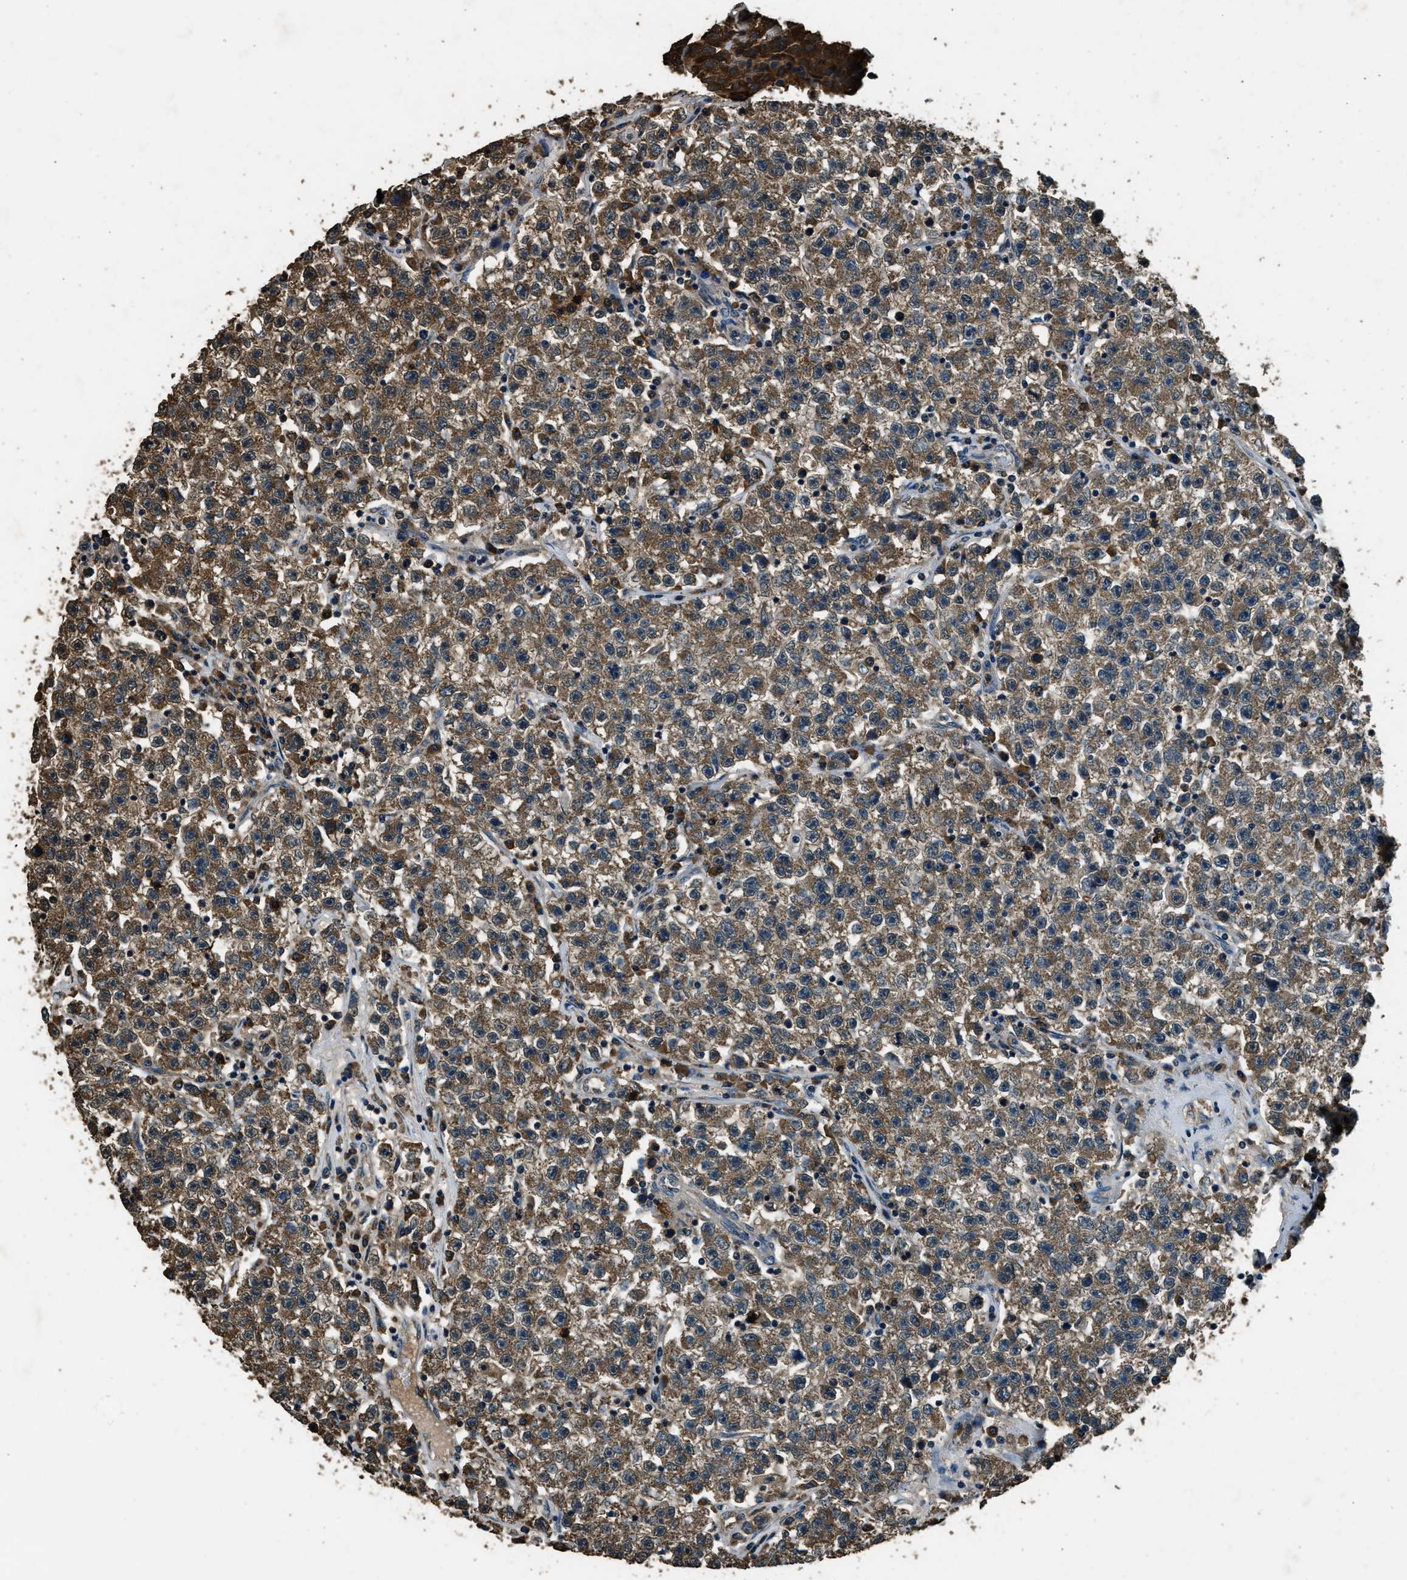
{"staining": {"intensity": "moderate", "quantity": ">75%", "location": "cytoplasmic/membranous"}, "tissue": "testis cancer", "cell_type": "Tumor cells", "image_type": "cancer", "snomed": [{"axis": "morphology", "description": "Seminoma, NOS"}, {"axis": "topography", "description": "Testis"}], "caption": "Moderate cytoplasmic/membranous expression for a protein is seen in about >75% of tumor cells of testis seminoma using IHC.", "gene": "SALL3", "patient": {"sex": "male", "age": 22}}